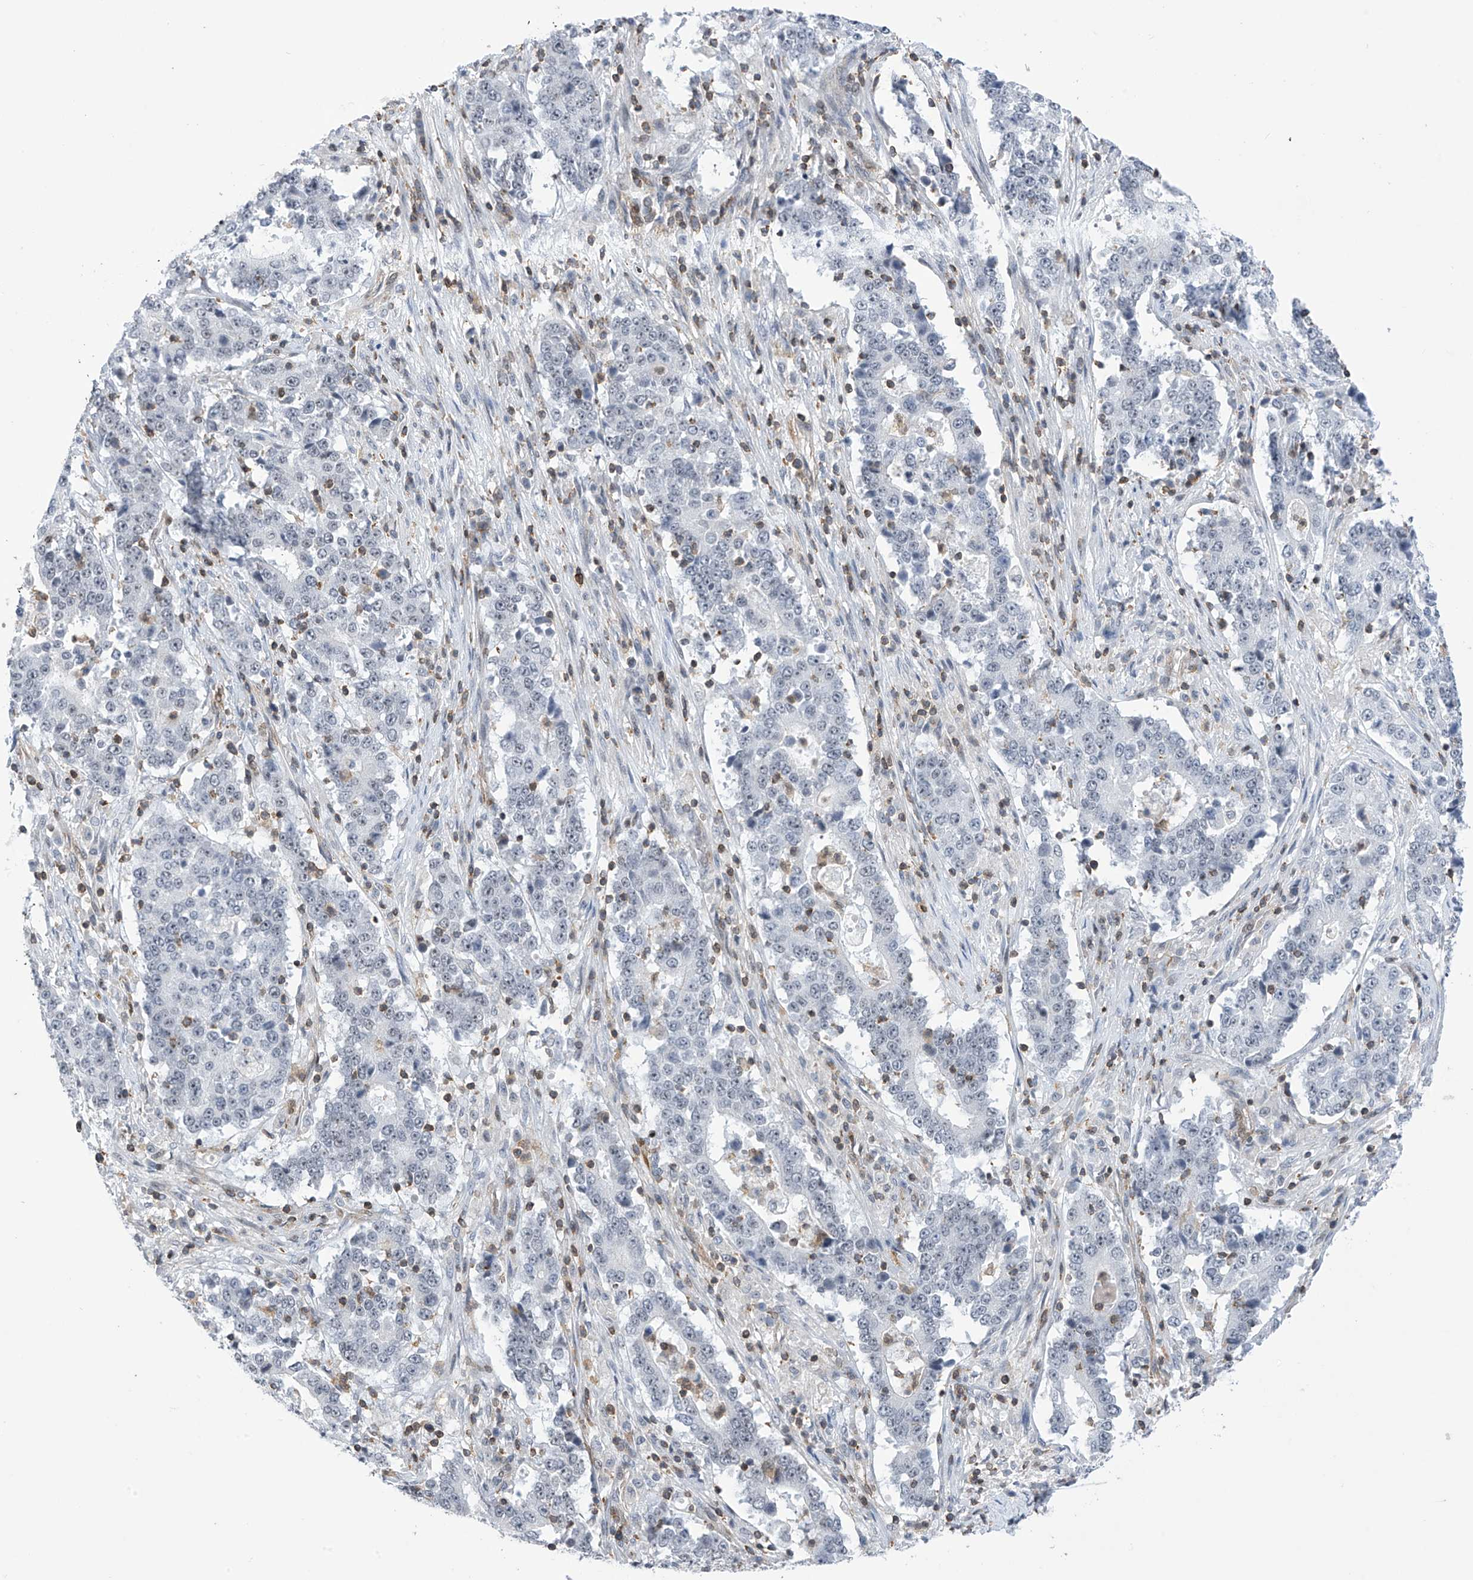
{"staining": {"intensity": "negative", "quantity": "none", "location": "none"}, "tissue": "stomach cancer", "cell_type": "Tumor cells", "image_type": "cancer", "snomed": [{"axis": "morphology", "description": "Adenocarcinoma, NOS"}, {"axis": "topography", "description": "Stomach"}], "caption": "DAB (3,3'-diaminobenzidine) immunohistochemical staining of human stomach cancer (adenocarcinoma) shows no significant staining in tumor cells. Brightfield microscopy of IHC stained with DAB (brown) and hematoxylin (blue), captured at high magnification.", "gene": "MSL3", "patient": {"sex": "male", "age": 59}}